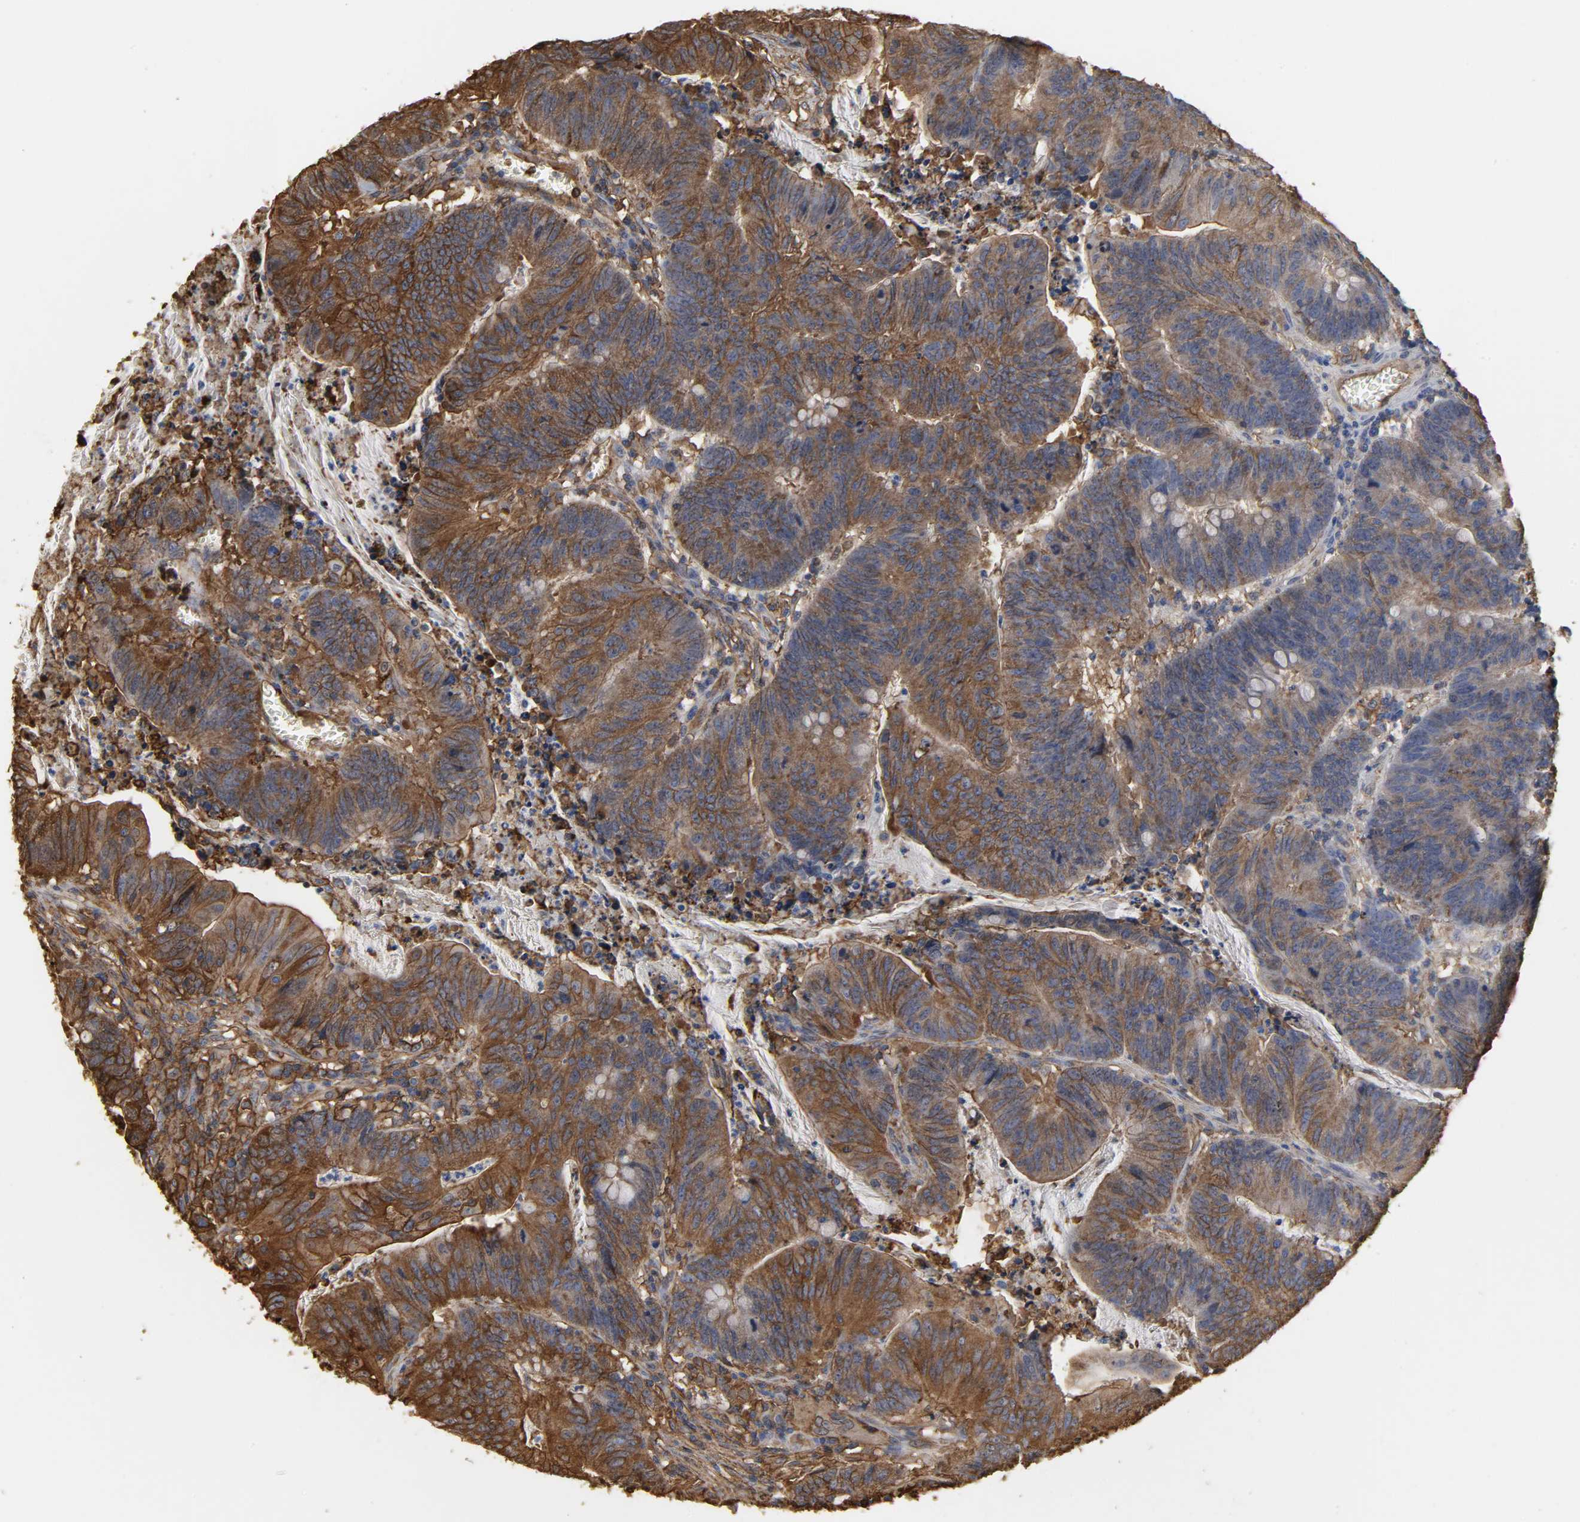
{"staining": {"intensity": "strong", "quantity": ">75%", "location": "cytoplasmic/membranous"}, "tissue": "colorectal cancer", "cell_type": "Tumor cells", "image_type": "cancer", "snomed": [{"axis": "morphology", "description": "Adenocarcinoma, NOS"}, {"axis": "topography", "description": "Colon"}], "caption": "Immunohistochemistry of human colorectal adenocarcinoma displays high levels of strong cytoplasmic/membranous positivity in approximately >75% of tumor cells.", "gene": "ANXA2", "patient": {"sex": "male", "age": 45}}